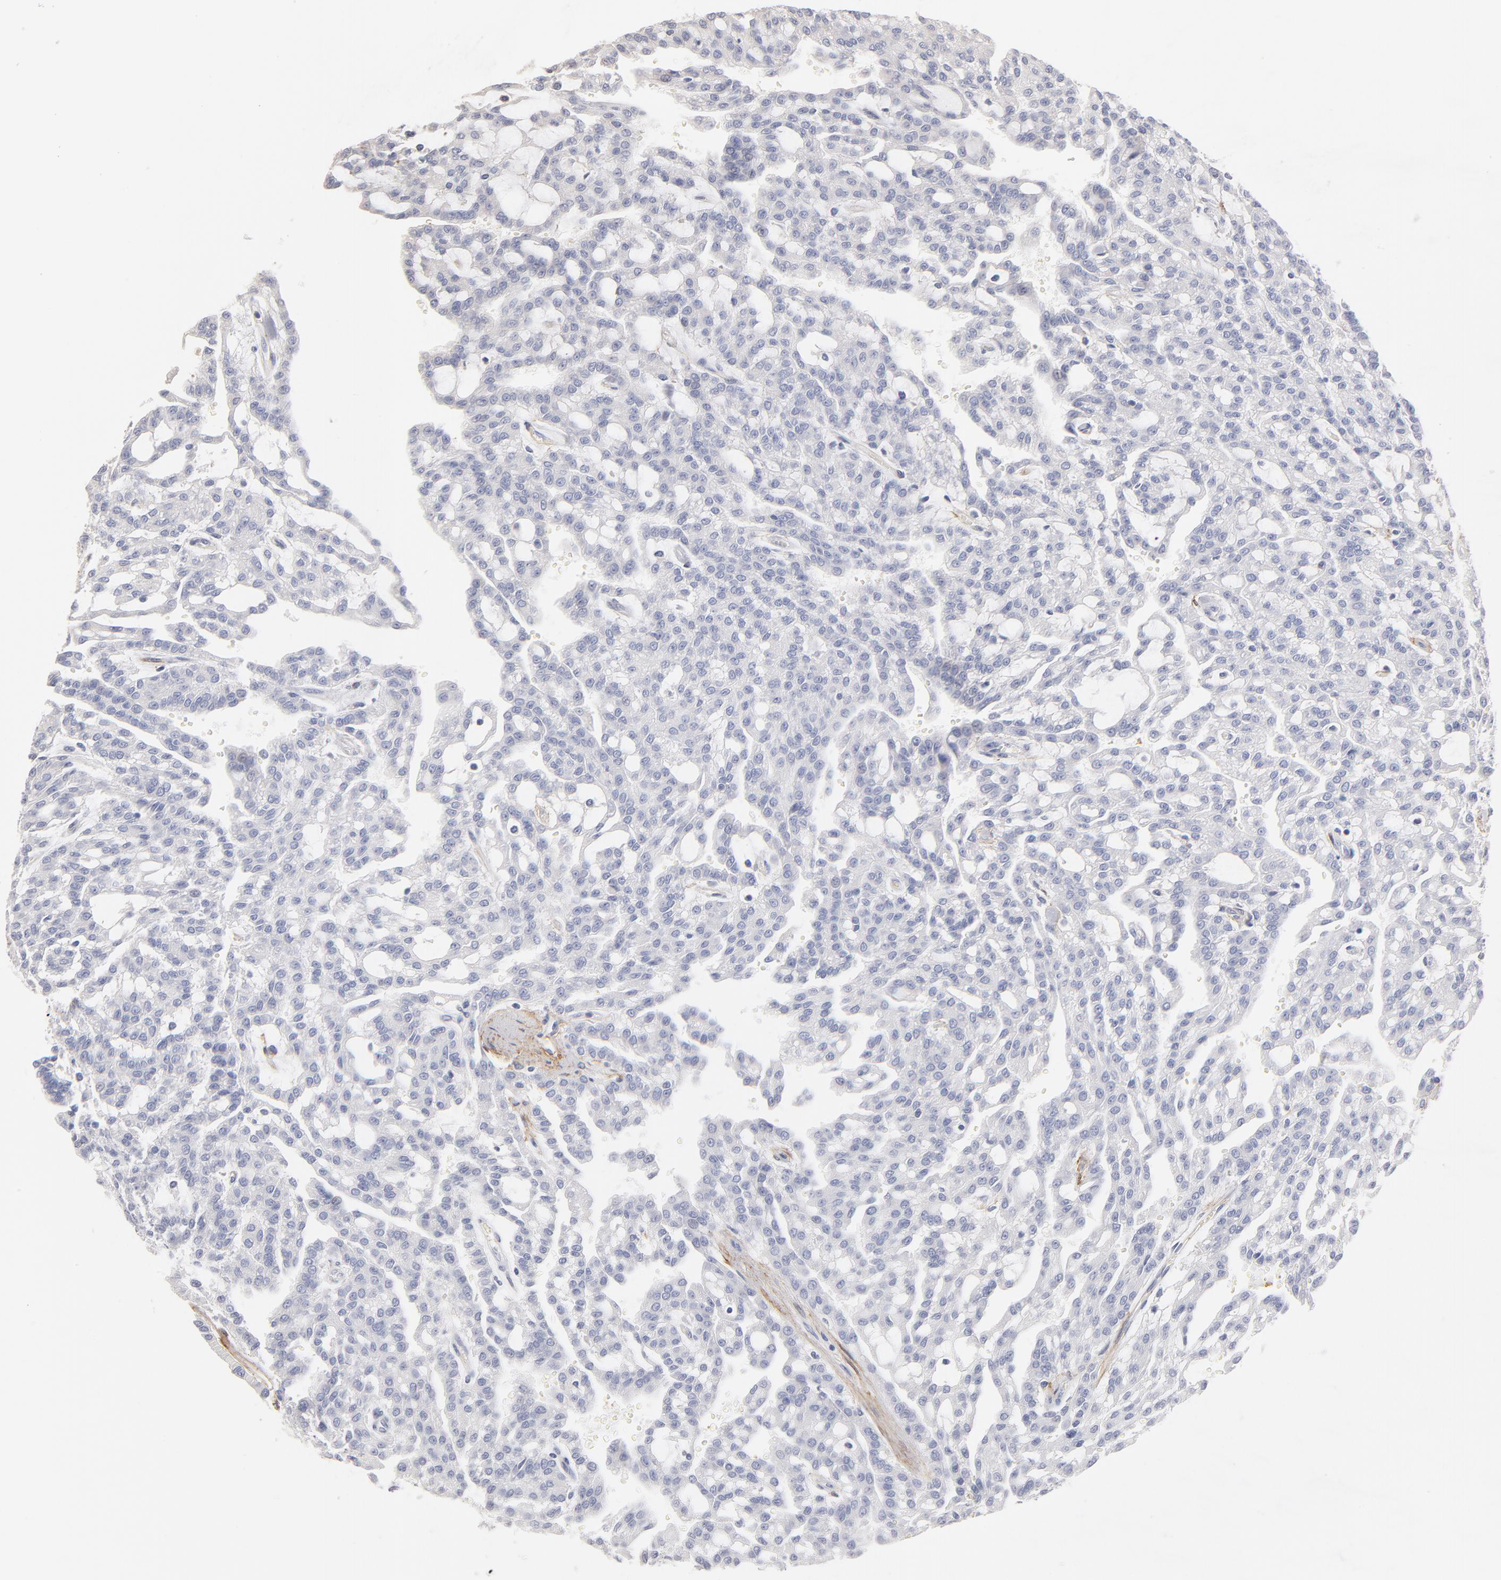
{"staining": {"intensity": "negative", "quantity": "none", "location": "none"}, "tissue": "renal cancer", "cell_type": "Tumor cells", "image_type": "cancer", "snomed": [{"axis": "morphology", "description": "Adenocarcinoma, NOS"}, {"axis": "topography", "description": "Kidney"}], "caption": "The immunohistochemistry (IHC) image has no significant expression in tumor cells of adenocarcinoma (renal) tissue.", "gene": "ITGA8", "patient": {"sex": "male", "age": 63}}